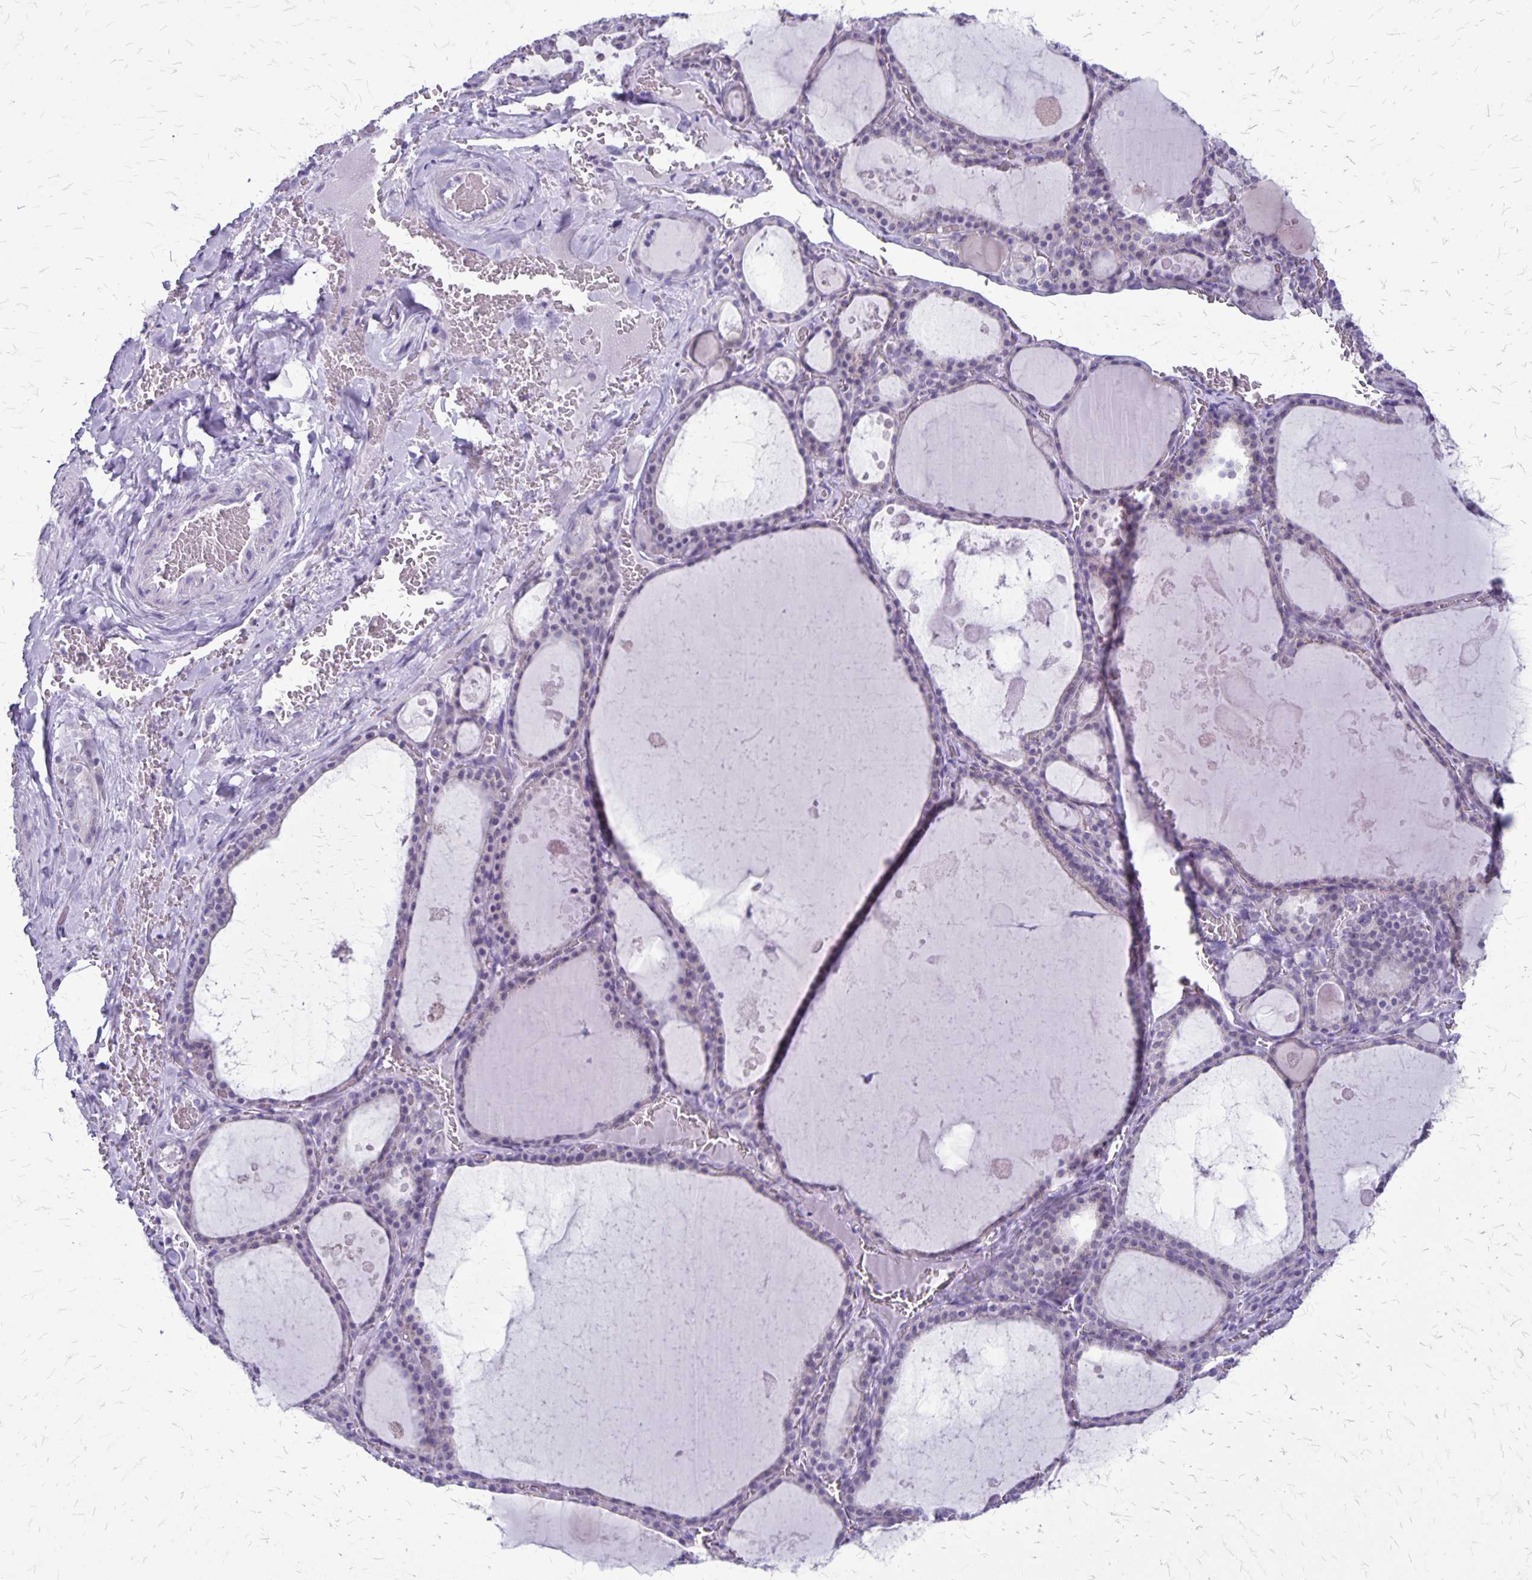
{"staining": {"intensity": "negative", "quantity": "none", "location": "none"}, "tissue": "thyroid gland", "cell_type": "Glandular cells", "image_type": "normal", "snomed": [{"axis": "morphology", "description": "Normal tissue, NOS"}, {"axis": "topography", "description": "Thyroid gland"}], "caption": "This is an IHC photomicrograph of benign human thyroid gland. There is no positivity in glandular cells.", "gene": "PLXNB3", "patient": {"sex": "male", "age": 56}}